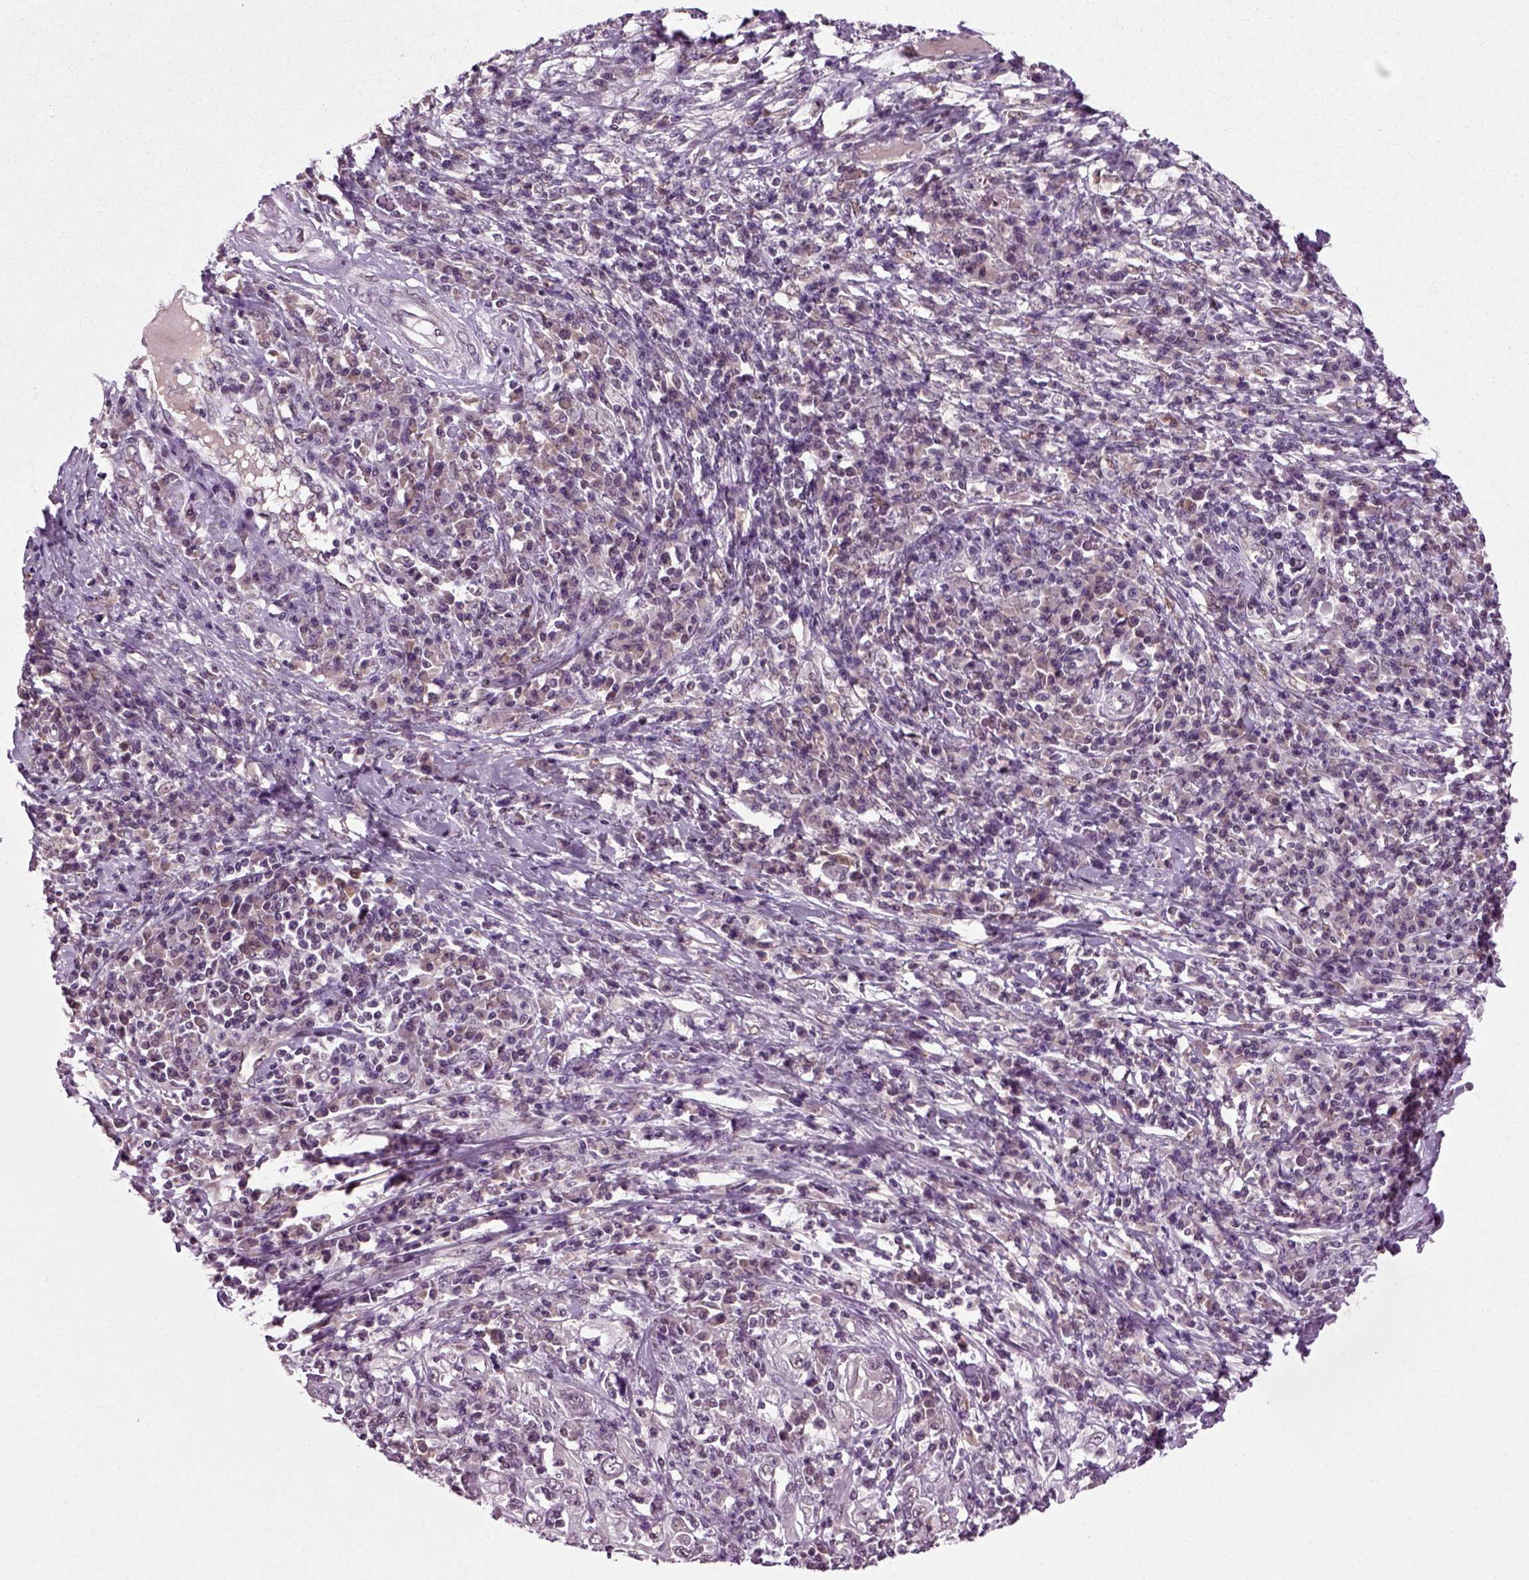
{"staining": {"intensity": "moderate", "quantity": "<25%", "location": "nuclear"}, "tissue": "cervical cancer", "cell_type": "Tumor cells", "image_type": "cancer", "snomed": [{"axis": "morphology", "description": "Squamous cell carcinoma, NOS"}, {"axis": "topography", "description": "Cervix"}], "caption": "Moderate nuclear positivity is appreciated in about <25% of tumor cells in cervical cancer (squamous cell carcinoma).", "gene": "RCOR3", "patient": {"sex": "female", "age": 46}}